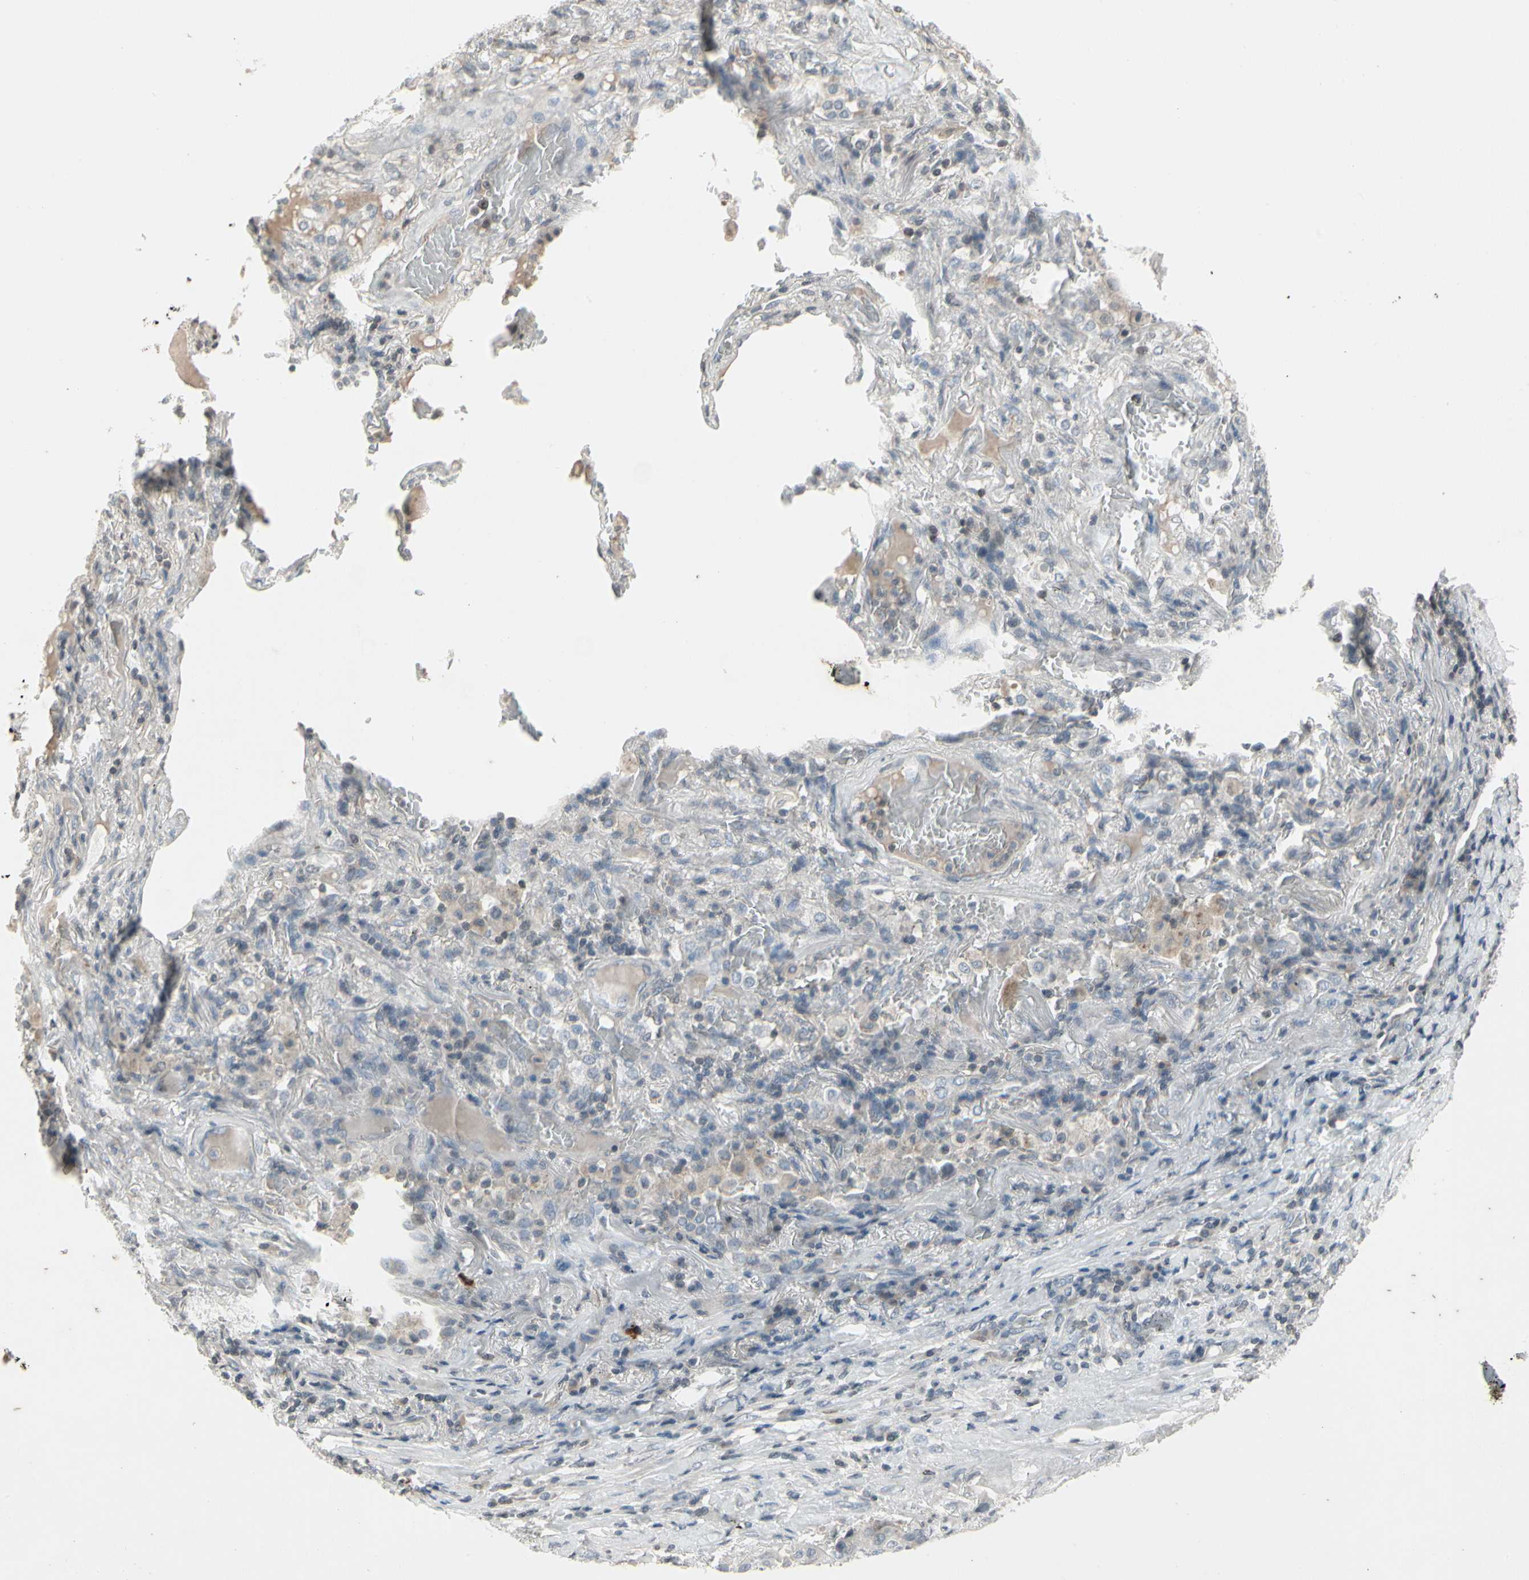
{"staining": {"intensity": "weak", "quantity": "<25%", "location": "cytoplasmic/membranous"}, "tissue": "lung cancer", "cell_type": "Tumor cells", "image_type": "cancer", "snomed": [{"axis": "morphology", "description": "Squamous cell carcinoma, NOS"}, {"axis": "topography", "description": "Lung"}], "caption": "IHC image of neoplastic tissue: human lung cancer stained with DAB (3,3'-diaminobenzidine) demonstrates no significant protein expression in tumor cells.", "gene": "ARG2", "patient": {"sex": "male", "age": 57}}